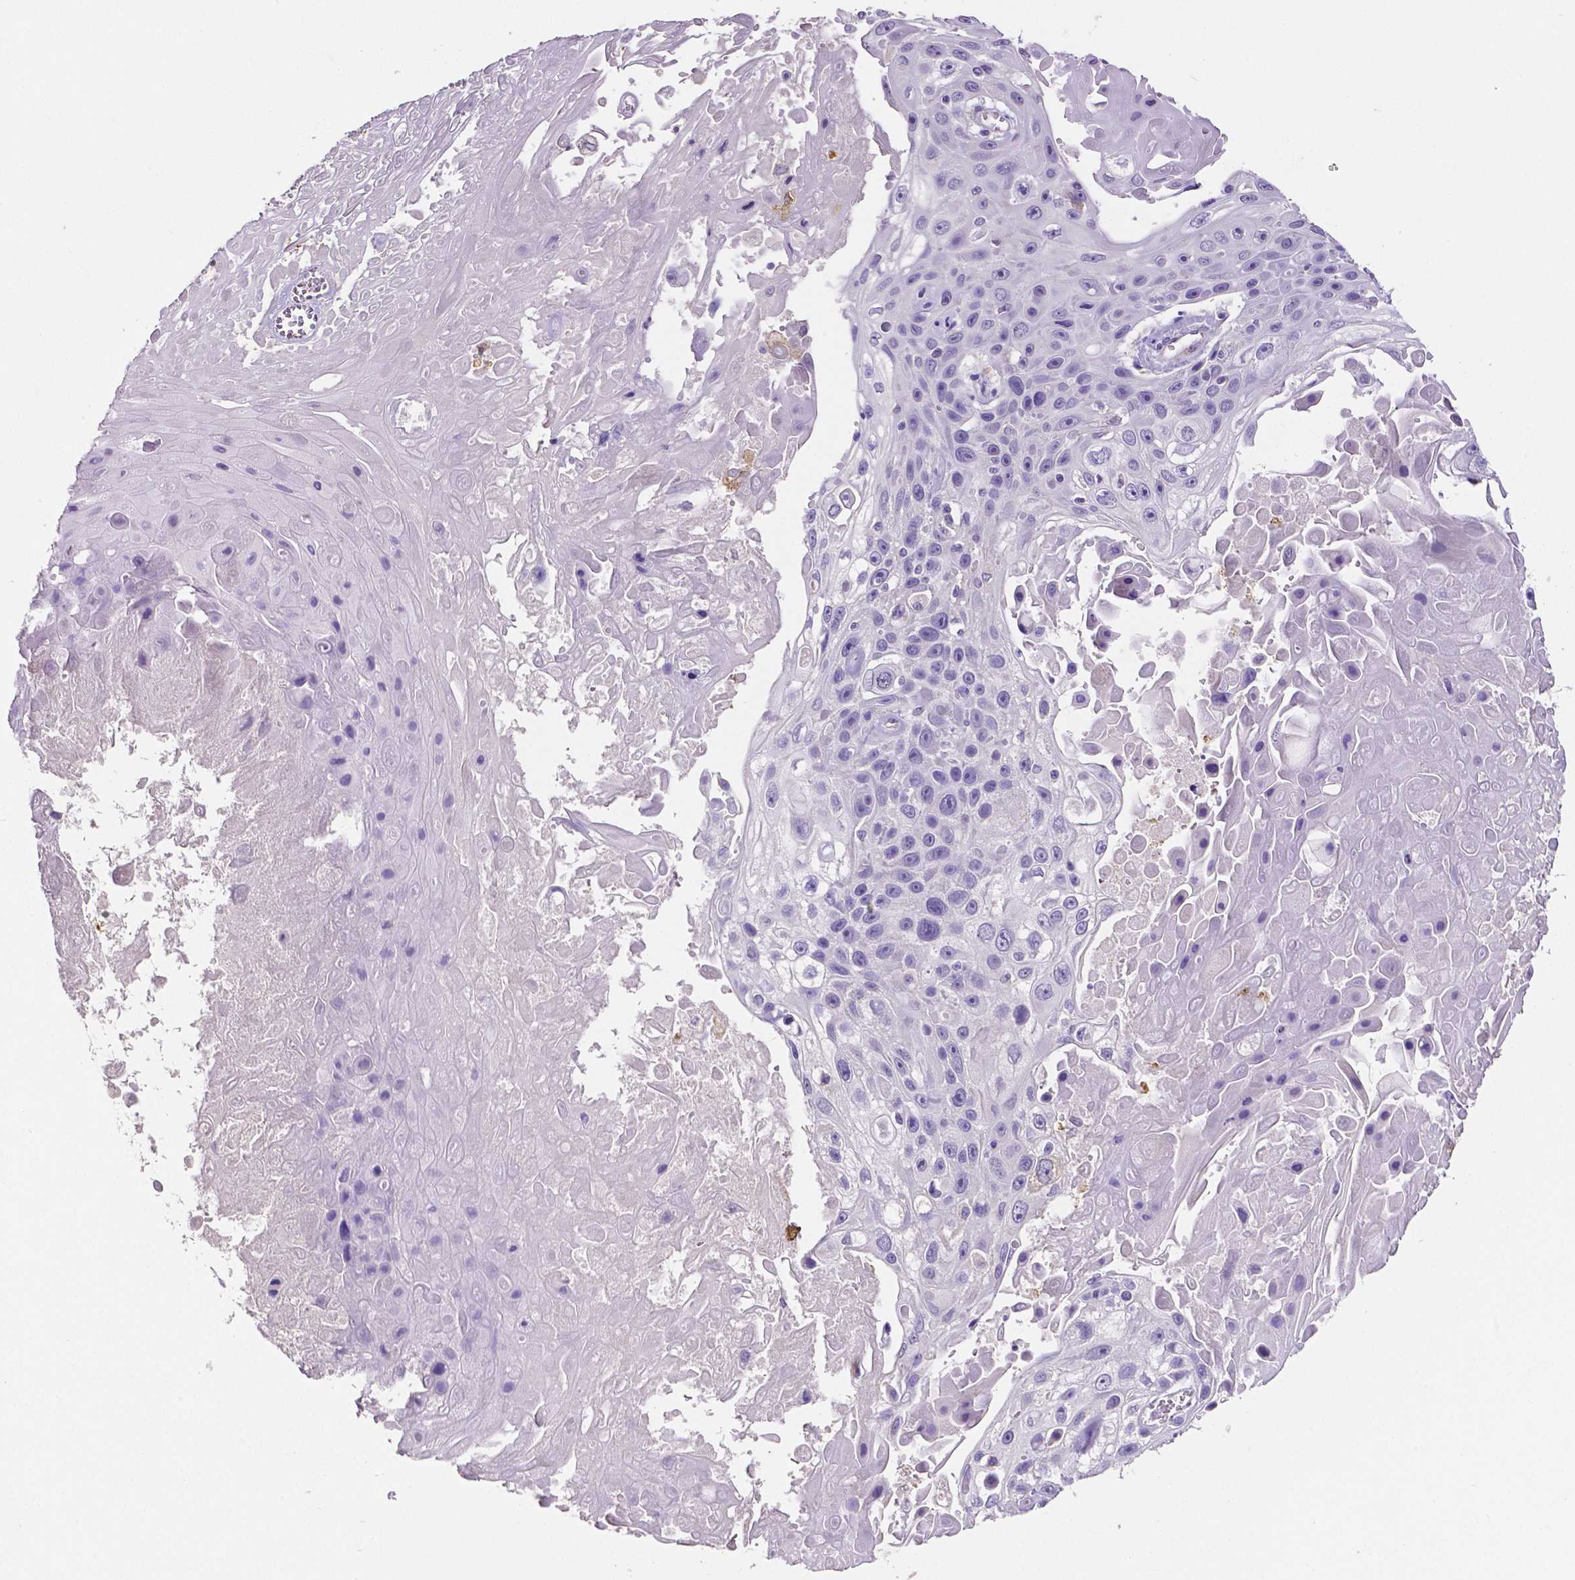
{"staining": {"intensity": "negative", "quantity": "none", "location": "none"}, "tissue": "skin cancer", "cell_type": "Tumor cells", "image_type": "cancer", "snomed": [{"axis": "morphology", "description": "Squamous cell carcinoma, NOS"}, {"axis": "topography", "description": "Skin"}], "caption": "High magnification brightfield microscopy of skin cancer (squamous cell carcinoma) stained with DAB (3,3'-diaminobenzidine) (brown) and counterstained with hematoxylin (blue): tumor cells show no significant positivity. (Stains: DAB (3,3'-diaminobenzidine) immunohistochemistry (IHC) with hematoxylin counter stain, Microscopy: brightfield microscopy at high magnification).", "gene": "MMP9", "patient": {"sex": "male", "age": 82}}